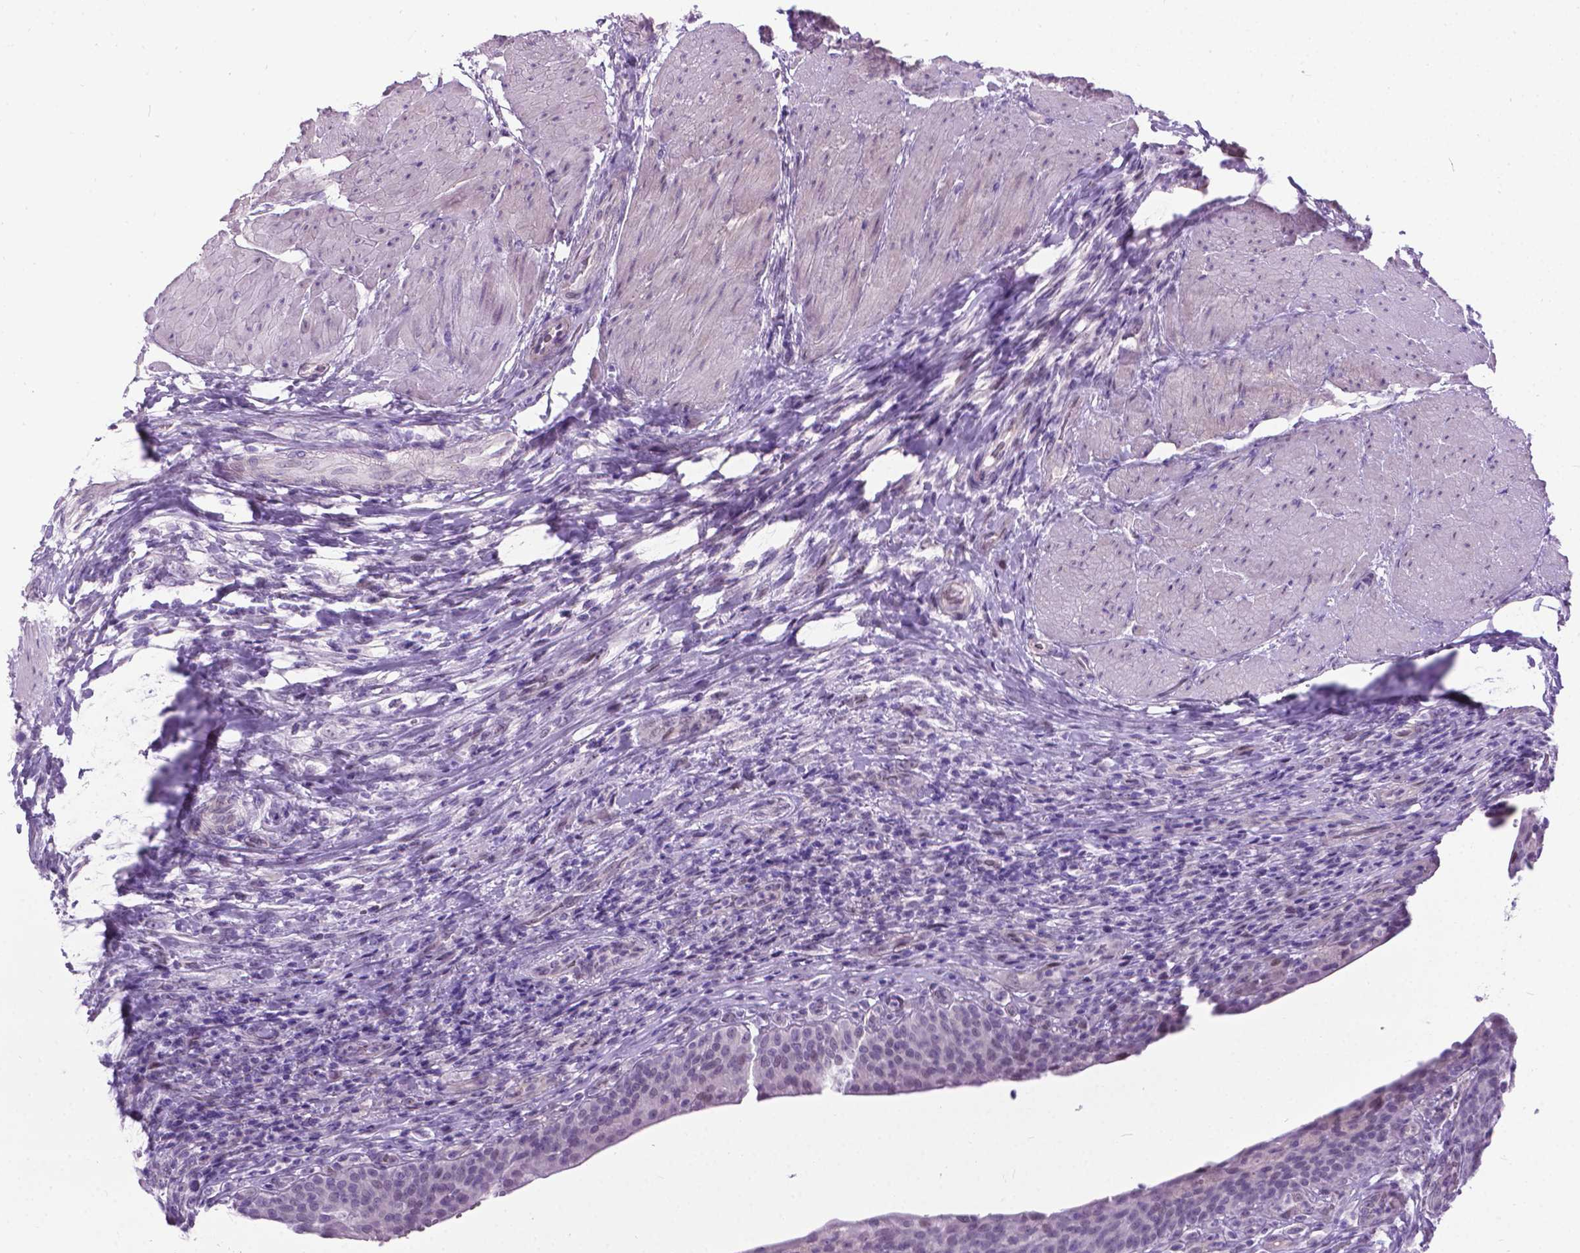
{"staining": {"intensity": "weak", "quantity": "25%-75%", "location": "nuclear"}, "tissue": "urinary bladder", "cell_type": "Urothelial cells", "image_type": "normal", "snomed": [{"axis": "morphology", "description": "Normal tissue, NOS"}, {"axis": "topography", "description": "Urinary bladder"}, {"axis": "topography", "description": "Peripheral nerve tissue"}], "caption": "IHC staining of unremarkable urinary bladder, which reveals low levels of weak nuclear positivity in about 25%-75% of urothelial cells indicating weak nuclear protein staining. The staining was performed using DAB (brown) for protein detection and nuclei were counterstained in hematoxylin (blue).", "gene": "PROB1", "patient": {"sex": "male", "age": 66}}